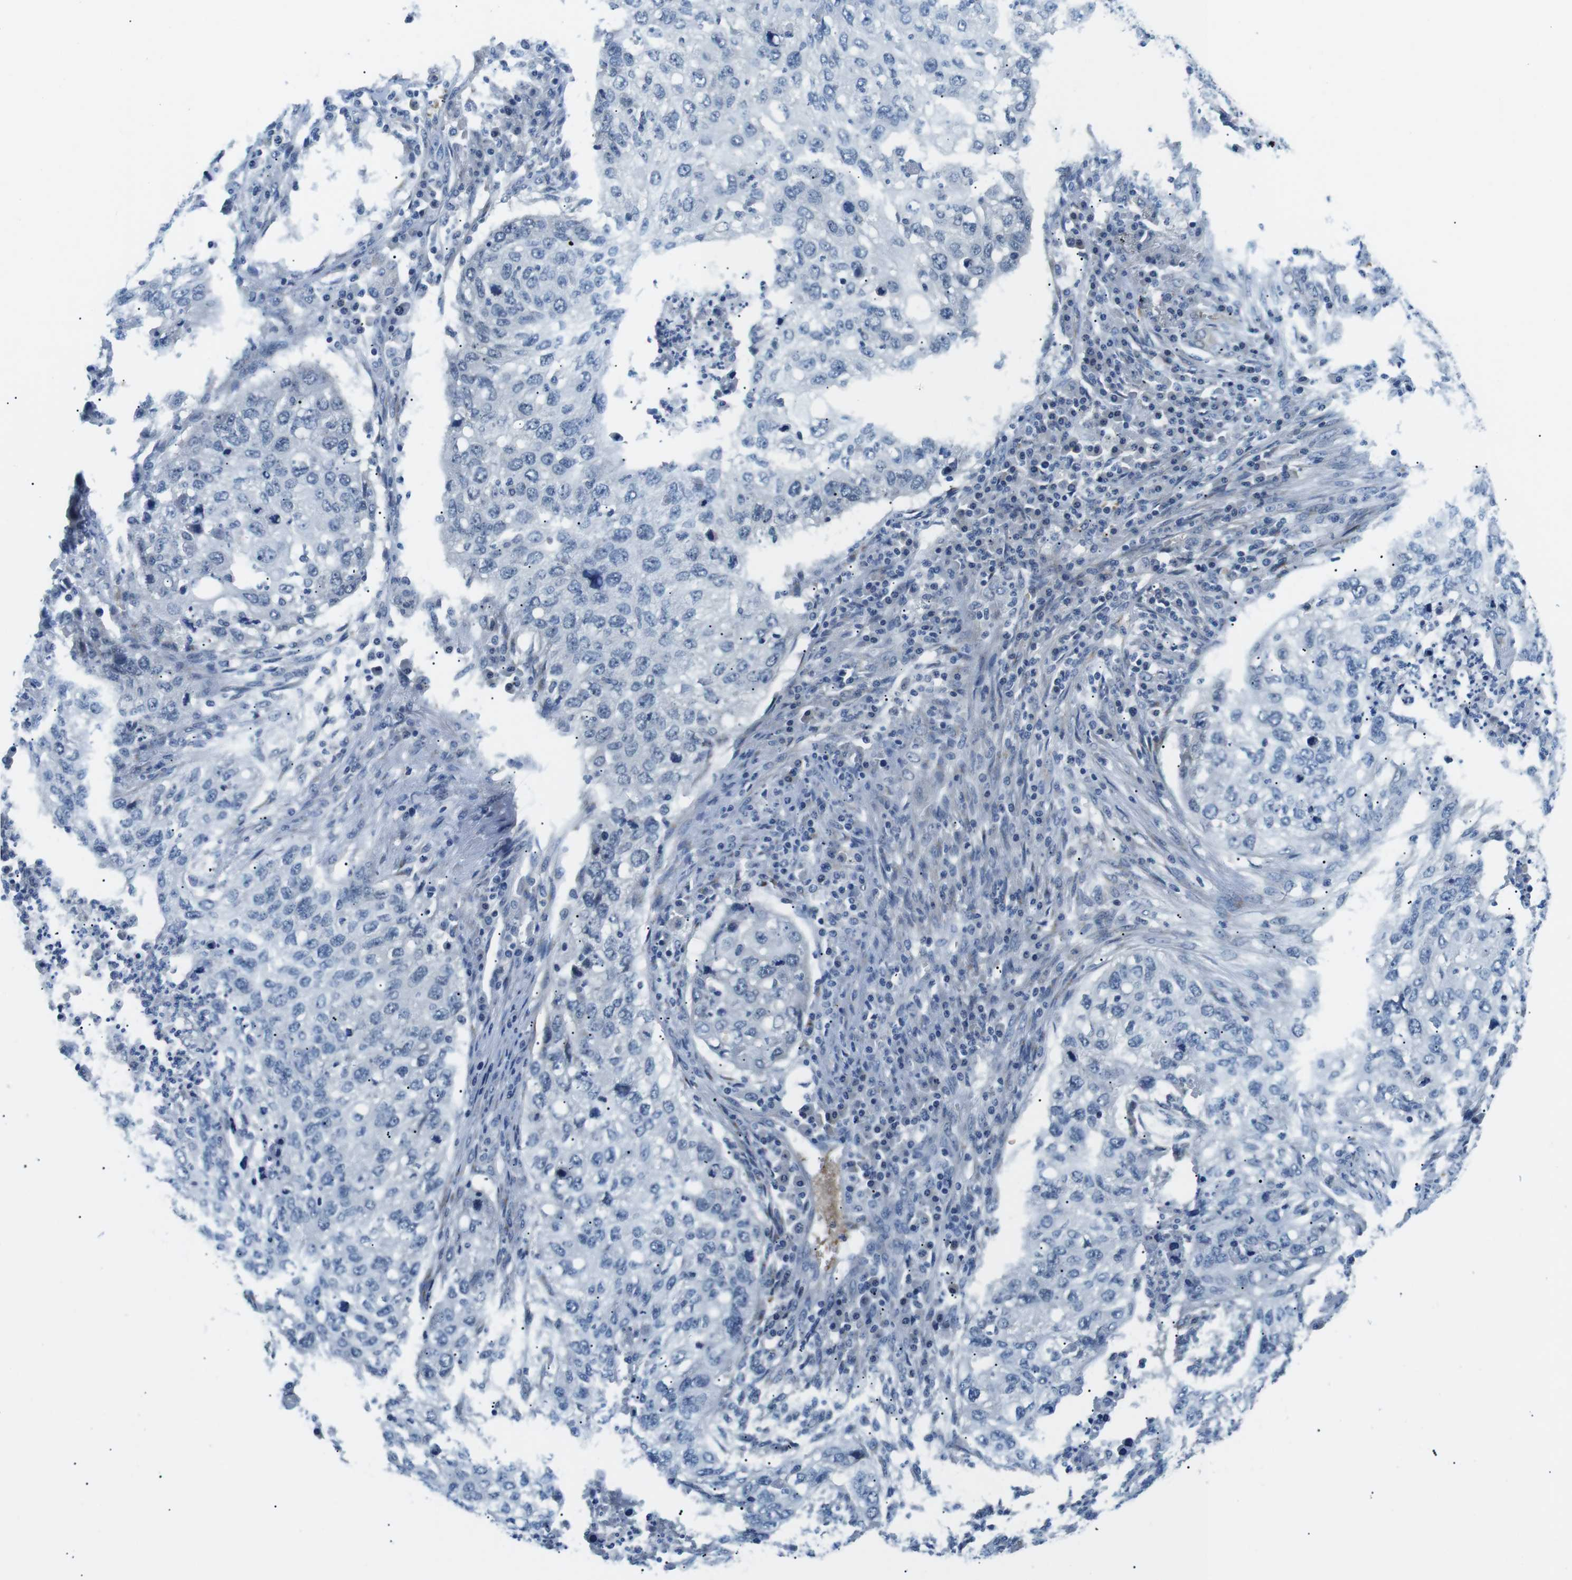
{"staining": {"intensity": "negative", "quantity": "none", "location": "none"}, "tissue": "lung cancer", "cell_type": "Tumor cells", "image_type": "cancer", "snomed": [{"axis": "morphology", "description": "Squamous cell carcinoma, NOS"}, {"axis": "topography", "description": "Lung"}], "caption": "A micrograph of human lung squamous cell carcinoma is negative for staining in tumor cells.", "gene": "WSCD1", "patient": {"sex": "female", "age": 63}}